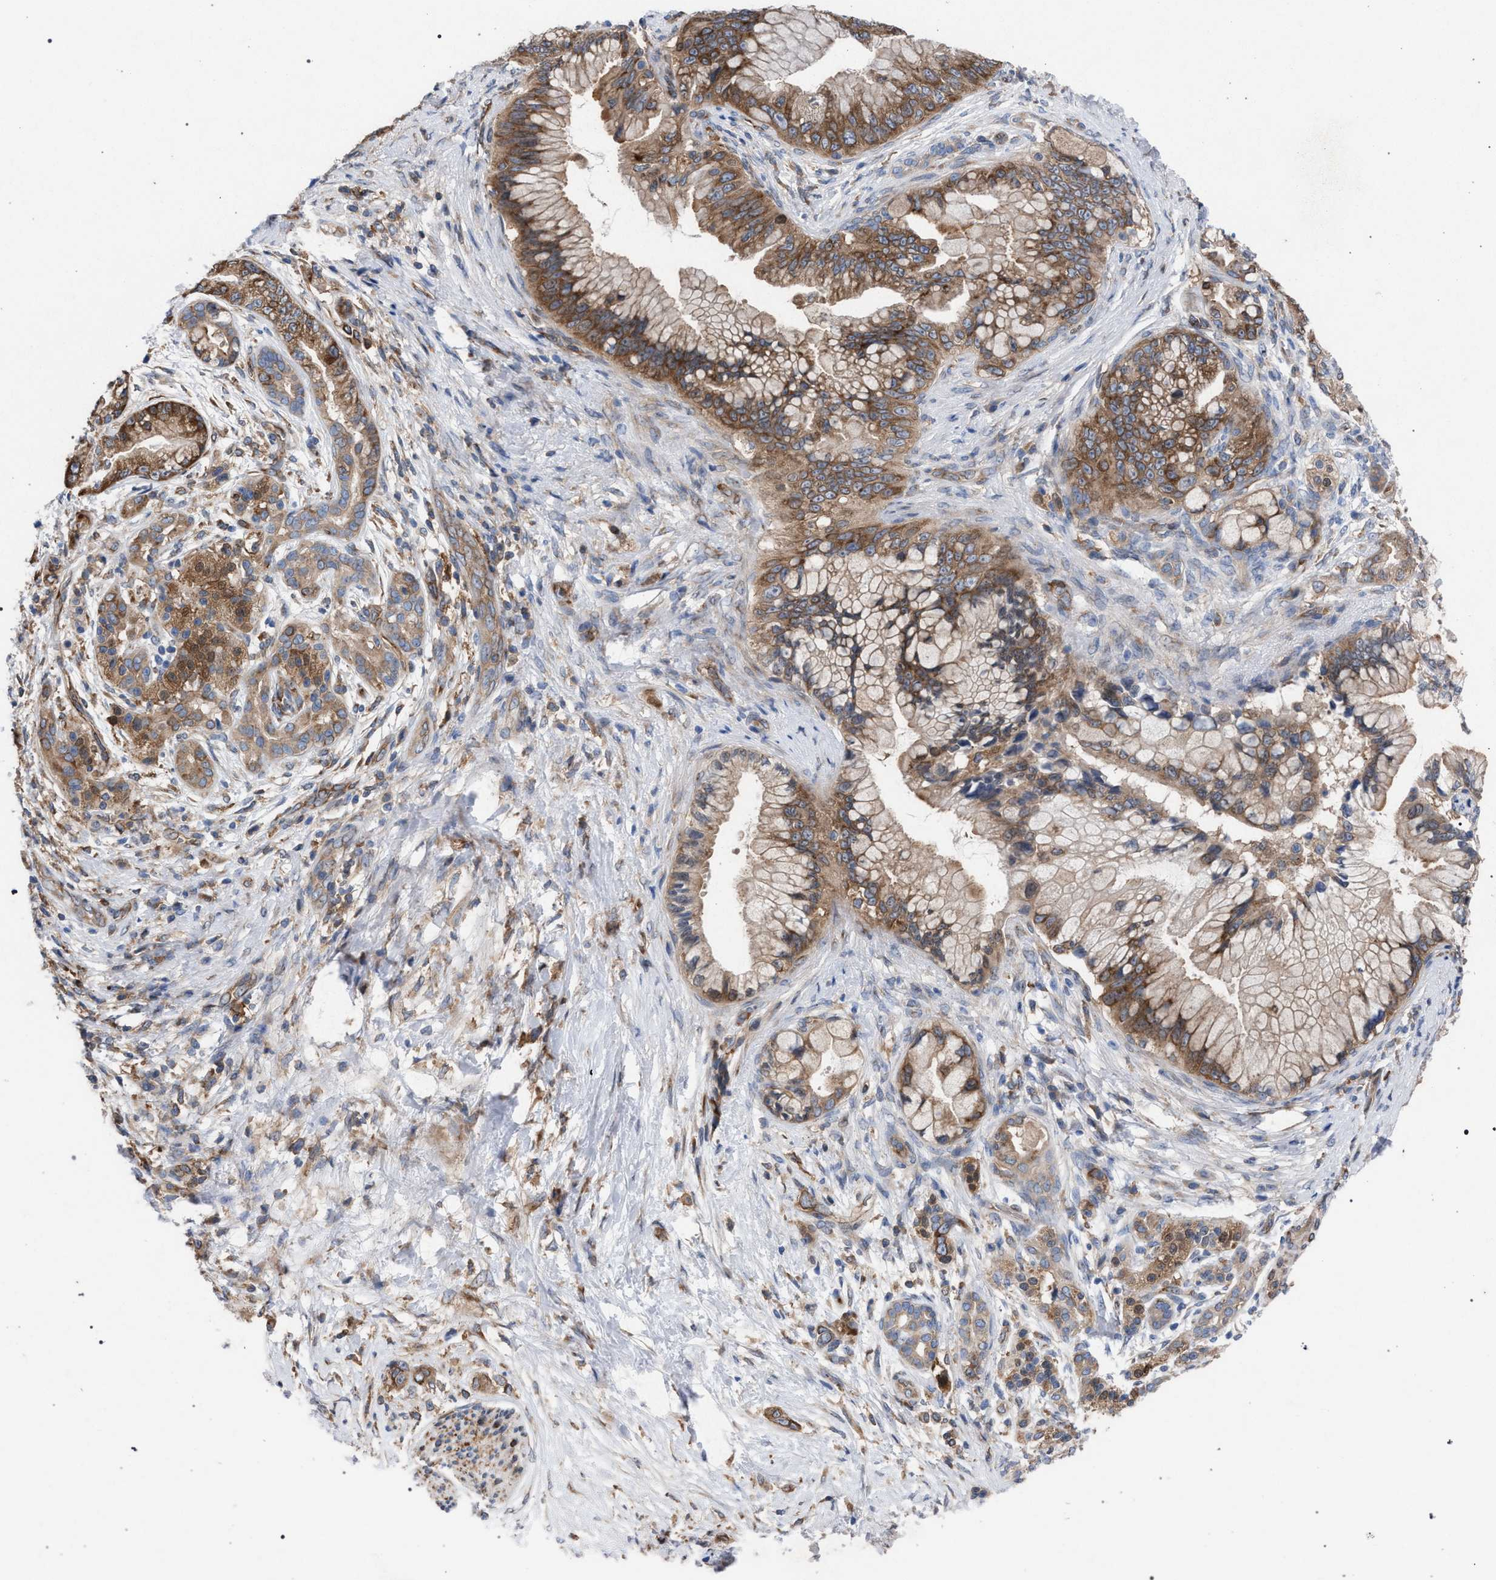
{"staining": {"intensity": "moderate", "quantity": ">75%", "location": "cytoplasmic/membranous"}, "tissue": "pancreatic cancer", "cell_type": "Tumor cells", "image_type": "cancer", "snomed": [{"axis": "morphology", "description": "Adenocarcinoma, NOS"}, {"axis": "topography", "description": "Pancreas"}], "caption": "High-power microscopy captured an immunohistochemistry photomicrograph of adenocarcinoma (pancreatic), revealing moderate cytoplasmic/membranous staining in about >75% of tumor cells.", "gene": "CDR2L", "patient": {"sex": "male", "age": 59}}